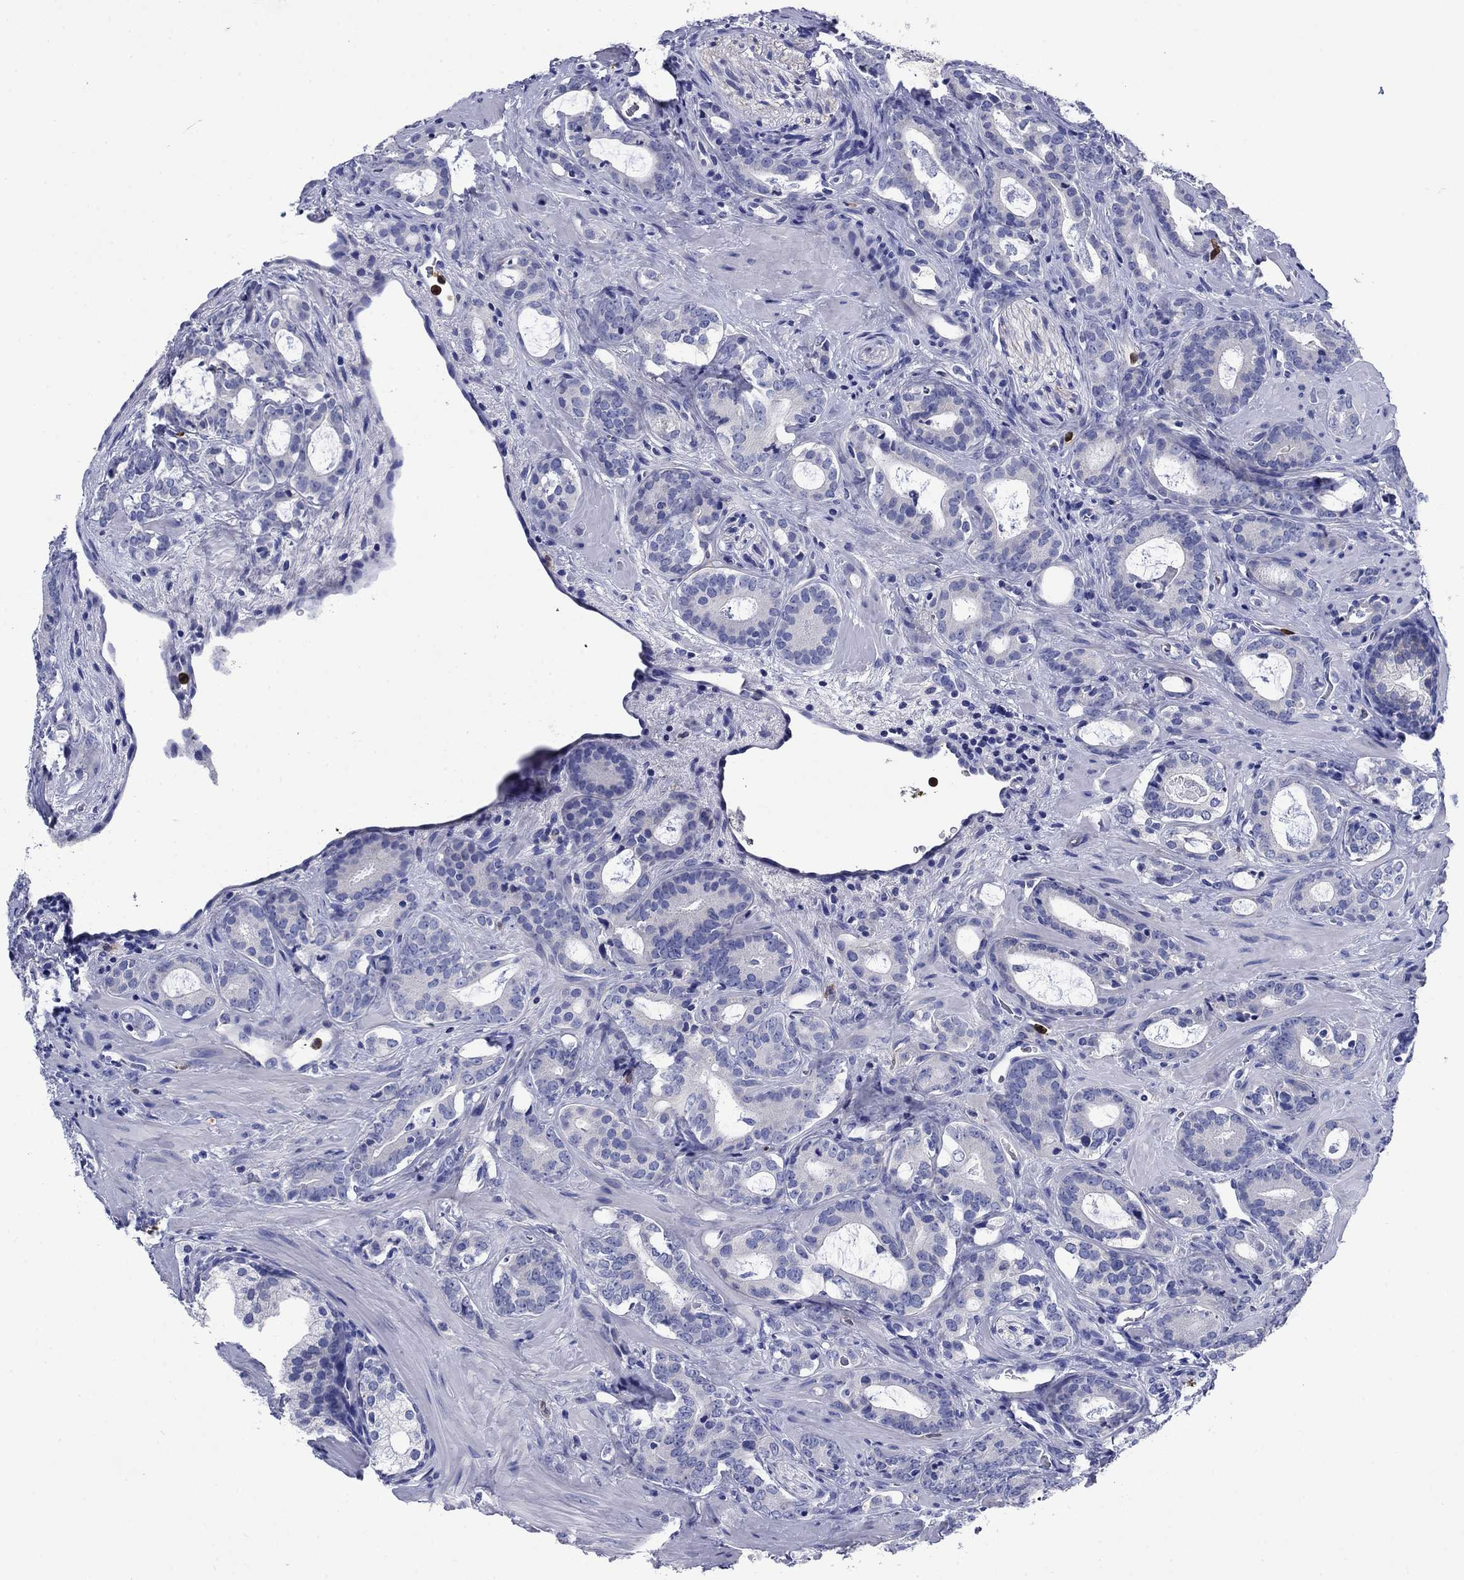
{"staining": {"intensity": "negative", "quantity": "none", "location": "none"}, "tissue": "prostate cancer", "cell_type": "Tumor cells", "image_type": "cancer", "snomed": [{"axis": "morphology", "description": "Adenocarcinoma, NOS"}, {"axis": "topography", "description": "Prostate"}], "caption": "This is an IHC photomicrograph of prostate cancer. There is no positivity in tumor cells.", "gene": "TFR2", "patient": {"sex": "male", "age": 55}}